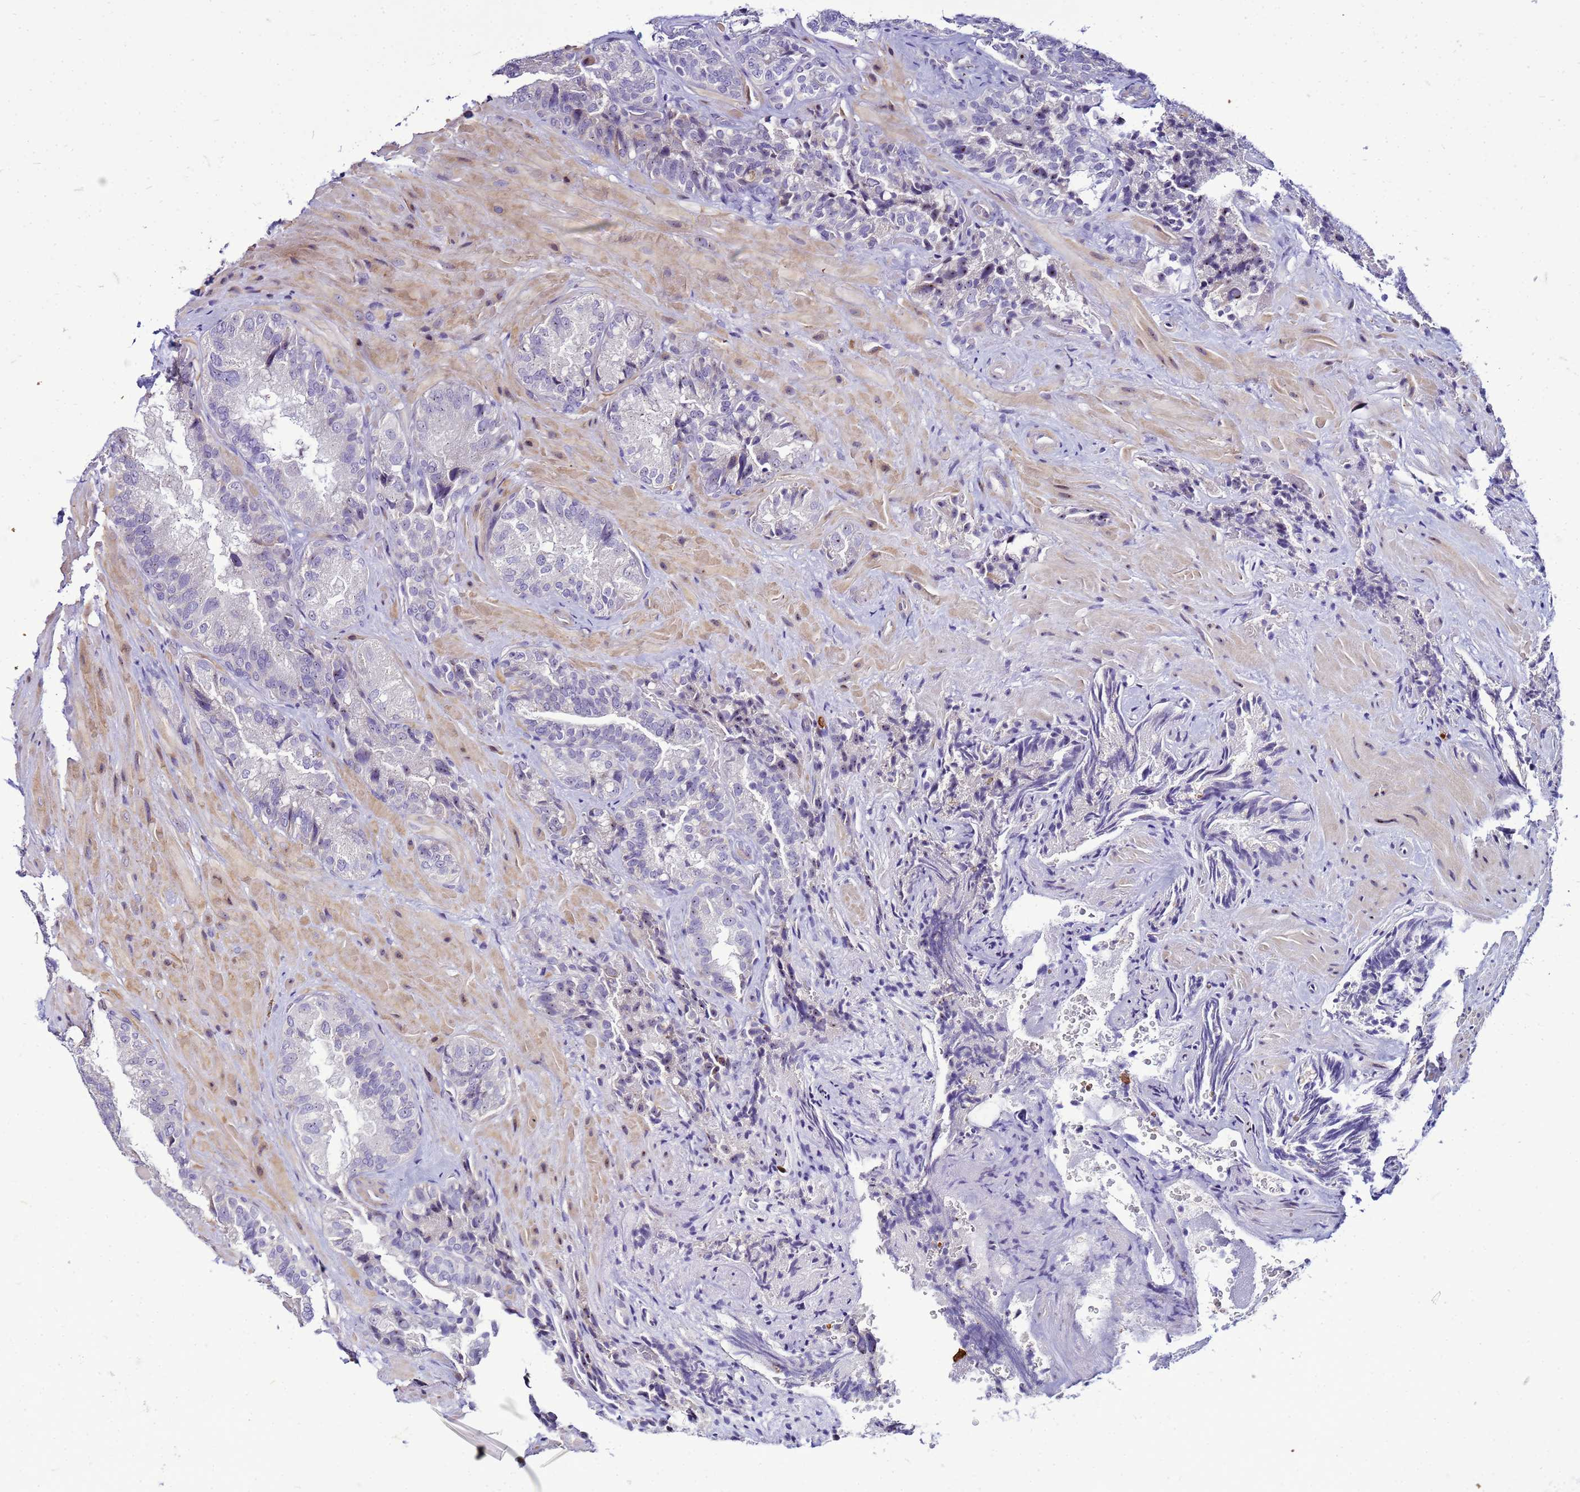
{"staining": {"intensity": "negative", "quantity": "none", "location": "none"}, "tissue": "seminal vesicle", "cell_type": "Glandular cells", "image_type": "normal", "snomed": [{"axis": "morphology", "description": "Normal tissue, NOS"}, {"axis": "topography", "description": "Prostate and seminal vesicle, NOS"}, {"axis": "topography", "description": "Prostate"}, {"axis": "topography", "description": "Seminal veicle"}], "caption": "Glandular cells show no significant positivity in benign seminal vesicle.", "gene": "VPS4B", "patient": {"sex": "male", "age": 67}}